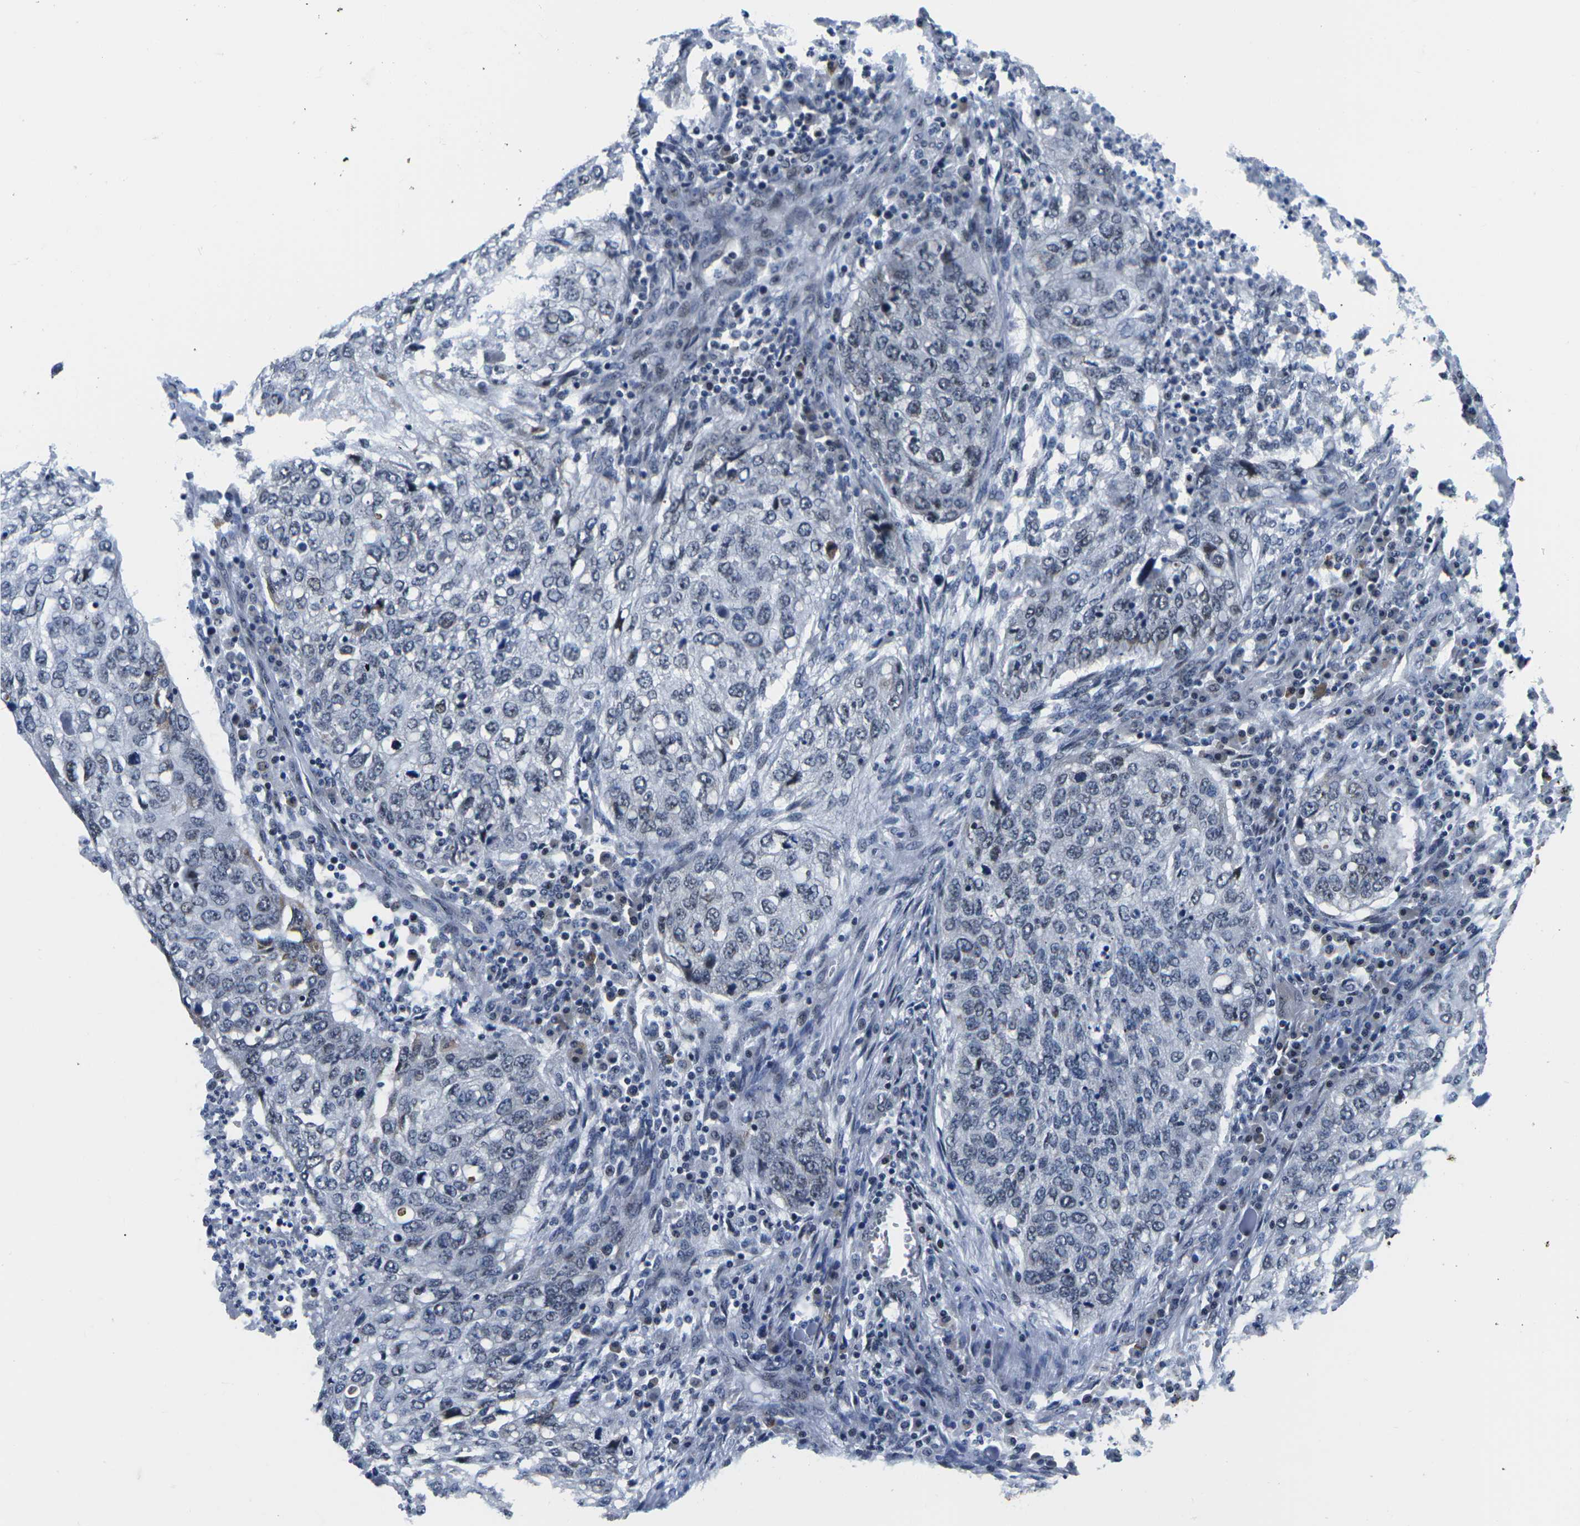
{"staining": {"intensity": "negative", "quantity": "none", "location": "none"}, "tissue": "lung cancer", "cell_type": "Tumor cells", "image_type": "cancer", "snomed": [{"axis": "morphology", "description": "Squamous cell carcinoma, NOS"}, {"axis": "topography", "description": "Lung"}], "caption": "This is an immunohistochemistry image of lung cancer. There is no positivity in tumor cells.", "gene": "CDC73", "patient": {"sex": "female", "age": 63}}